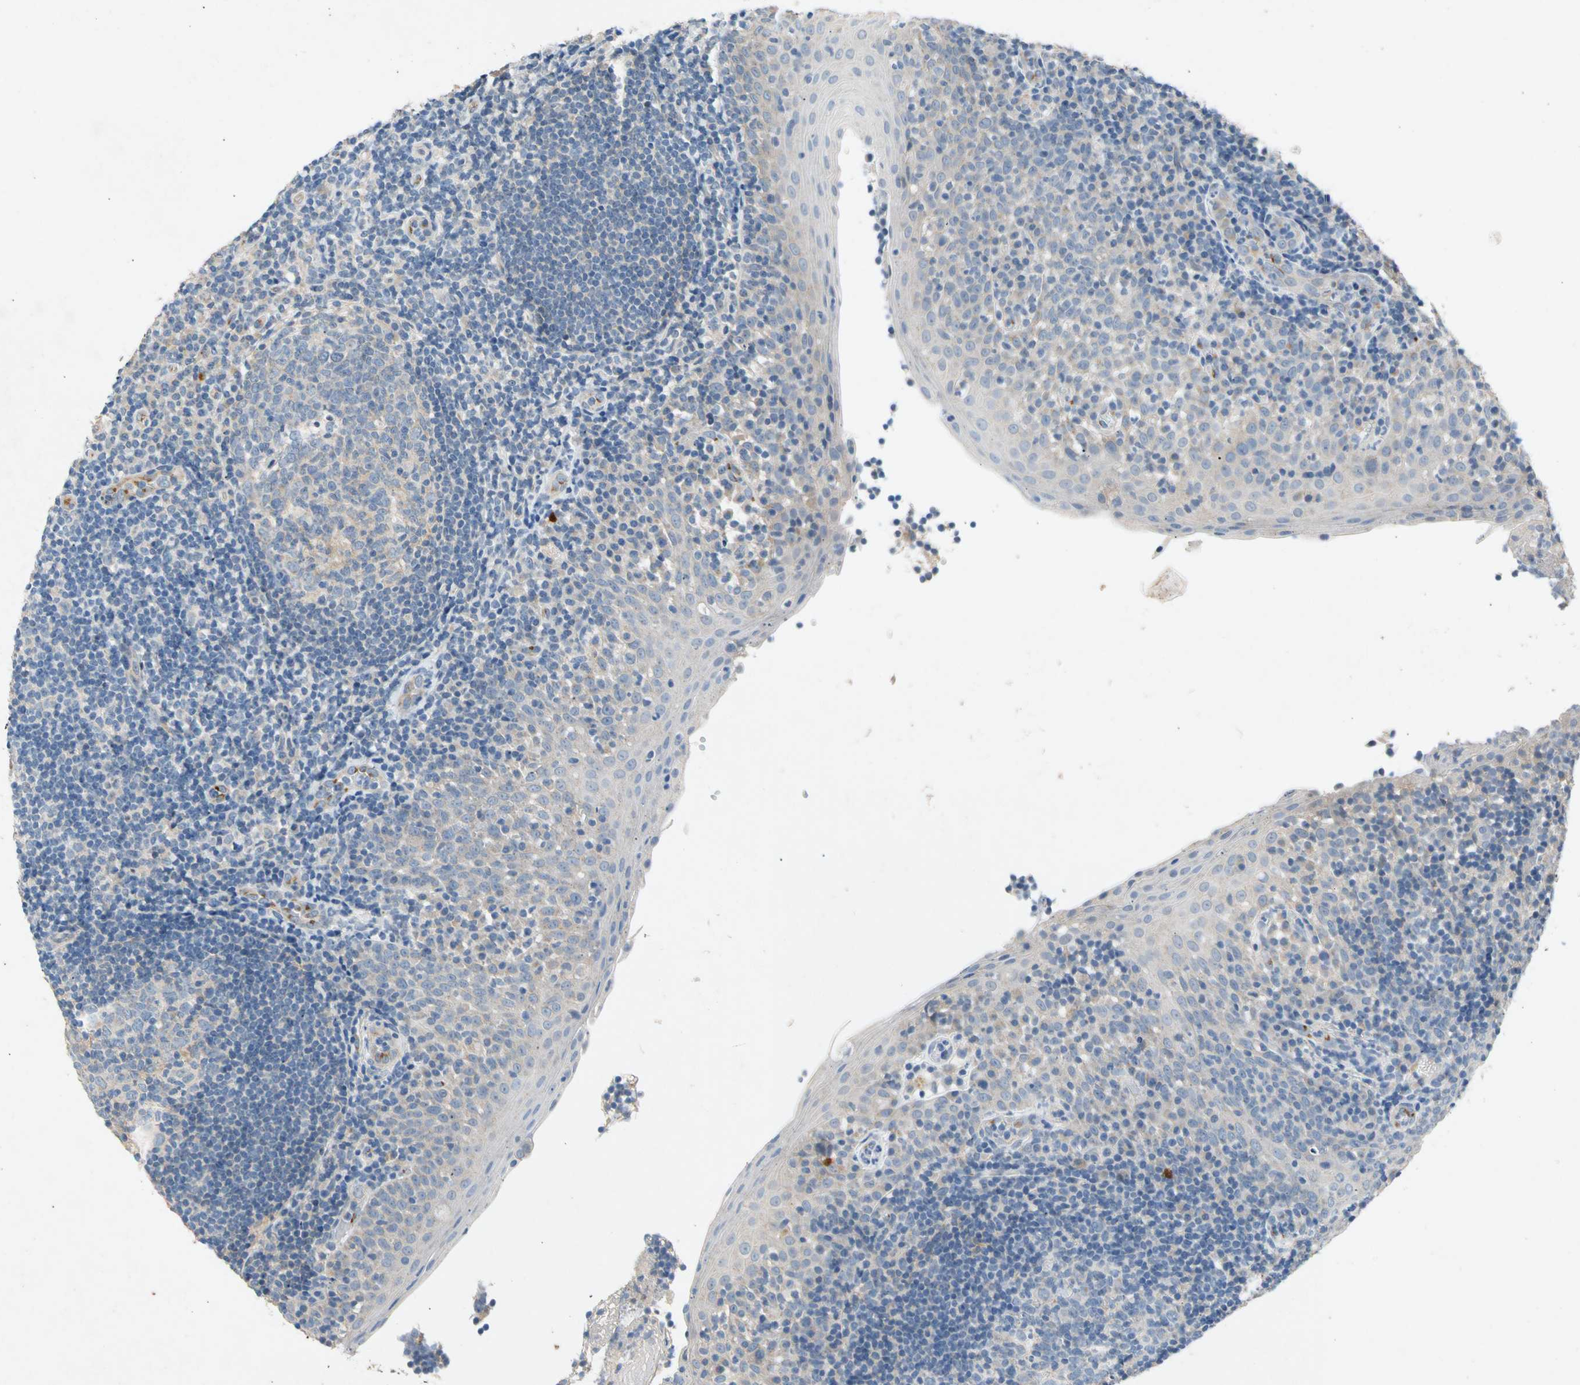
{"staining": {"intensity": "weak", "quantity": ">75%", "location": "cytoplasmic/membranous"}, "tissue": "tonsil", "cell_type": "Germinal center cells", "image_type": "normal", "snomed": [{"axis": "morphology", "description": "Normal tissue, NOS"}, {"axis": "topography", "description": "Tonsil"}], "caption": "Immunohistochemistry (DAB (3,3'-diaminobenzidine)) staining of benign human tonsil shows weak cytoplasmic/membranous protein staining in about >75% of germinal center cells.", "gene": "GASK1B", "patient": {"sex": "female", "age": 40}}